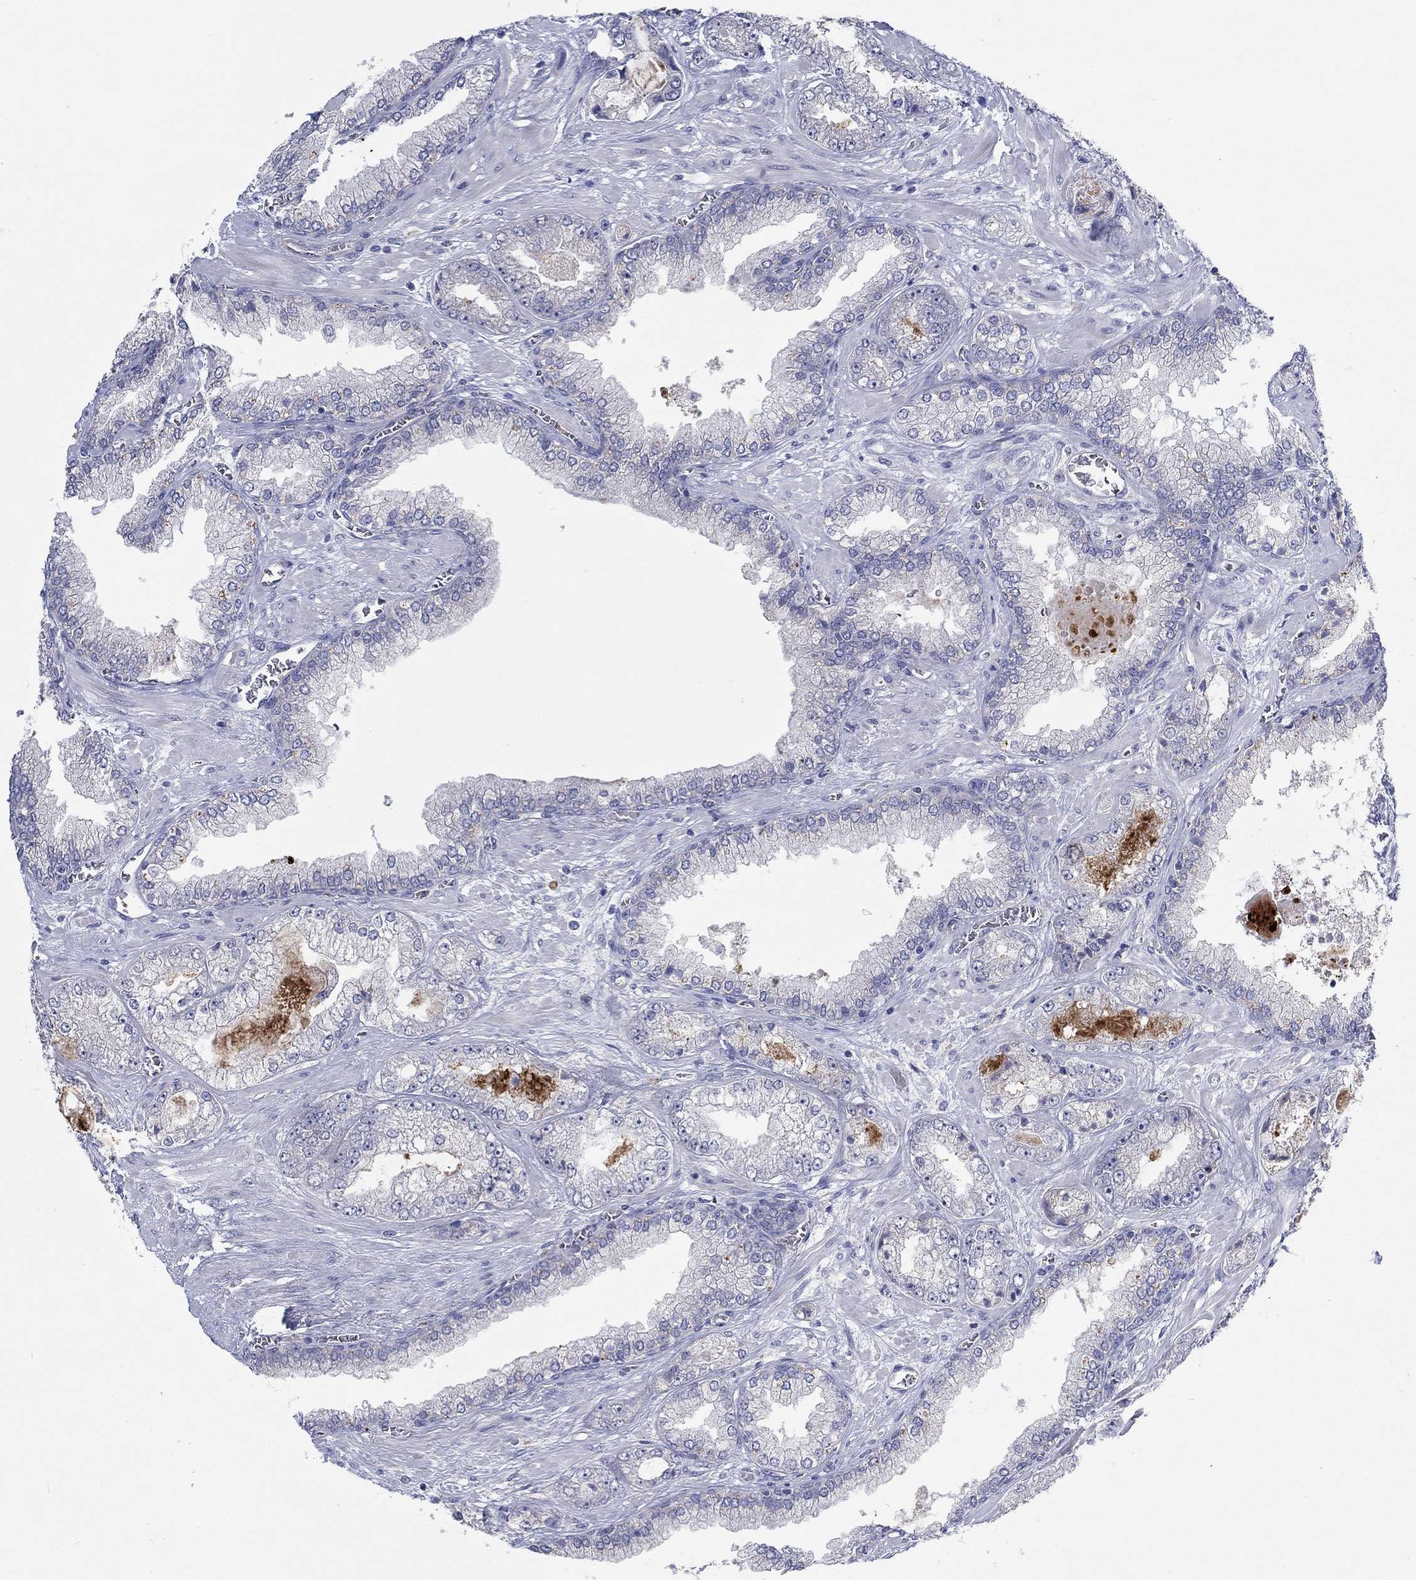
{"staining": {"intensity": "negative", "quantity": "none", "location": "none"}, "tissue": "prostate cancer", "cell_type": "Tumor cells", "image_type": "cancer", "snomed": [{"axis": "morphology", "description": "Adenocarcinoma, Low grade"}, {"axis": "topography", "description": "Prostate"}], "caption": "Tumor cells are negative for brown protein staining in prostate cancer.", "gene": "PLCL2", "patient": {"sex": "male", "age": 57}}